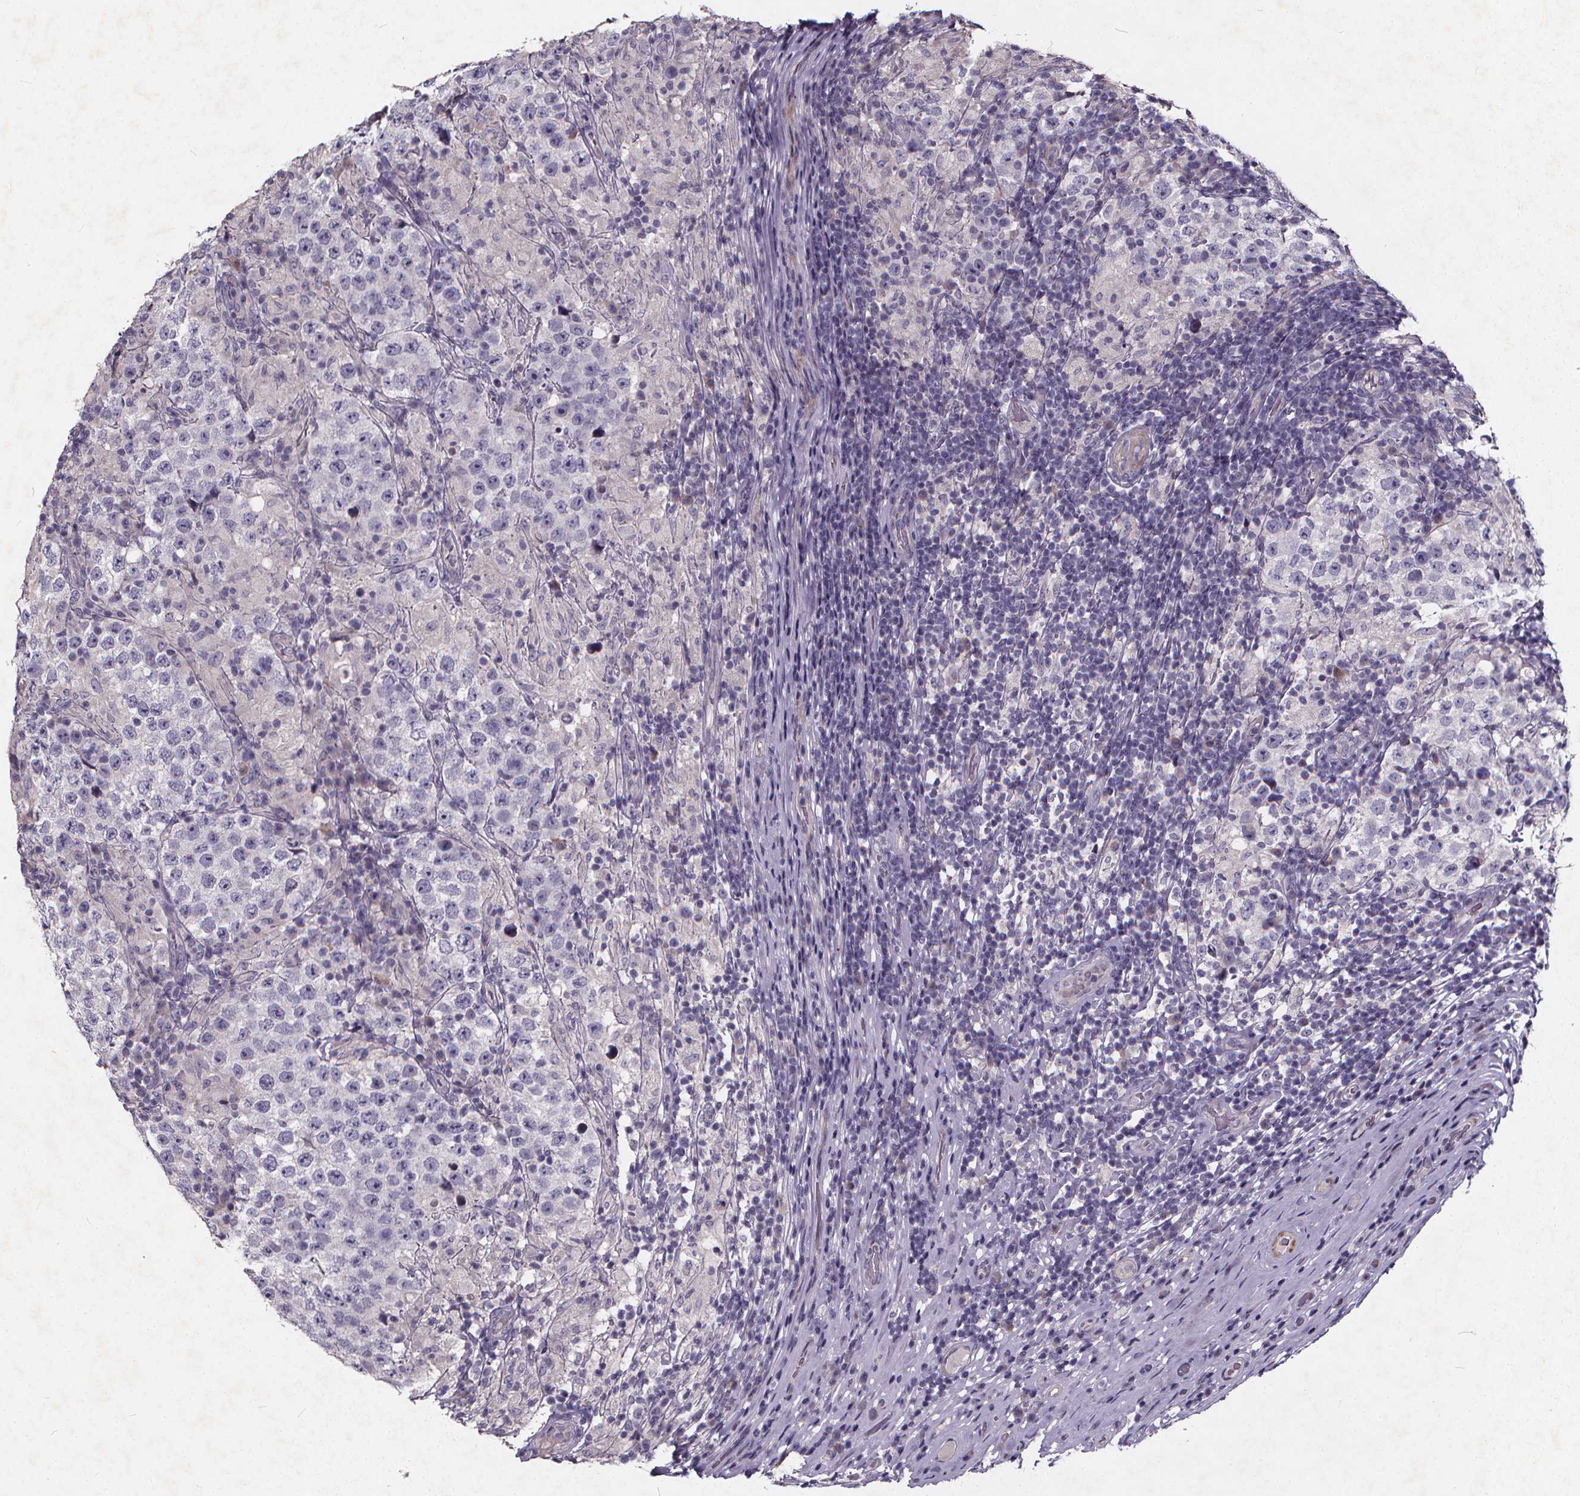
{"staining": {"intensity": "negative", "quantity": "none", "location": "none"}, "tissue": "testis cancer", "cell_type": "Tumor cells", "image_type": "cancer", "snomed": [{"axis": "morphology", "description": "Seminoma, NOS"}, {"axis": "morphology", "description": "Carcinoma, Embryonal, NOS"}, {"axis": "topography", "description": "Testis"}], "caption": "Tumor cells are negative for brown protein staining in testis cancer.", "gene": "TSPAN14", "patient": {"sex": "male", "age": 41}}